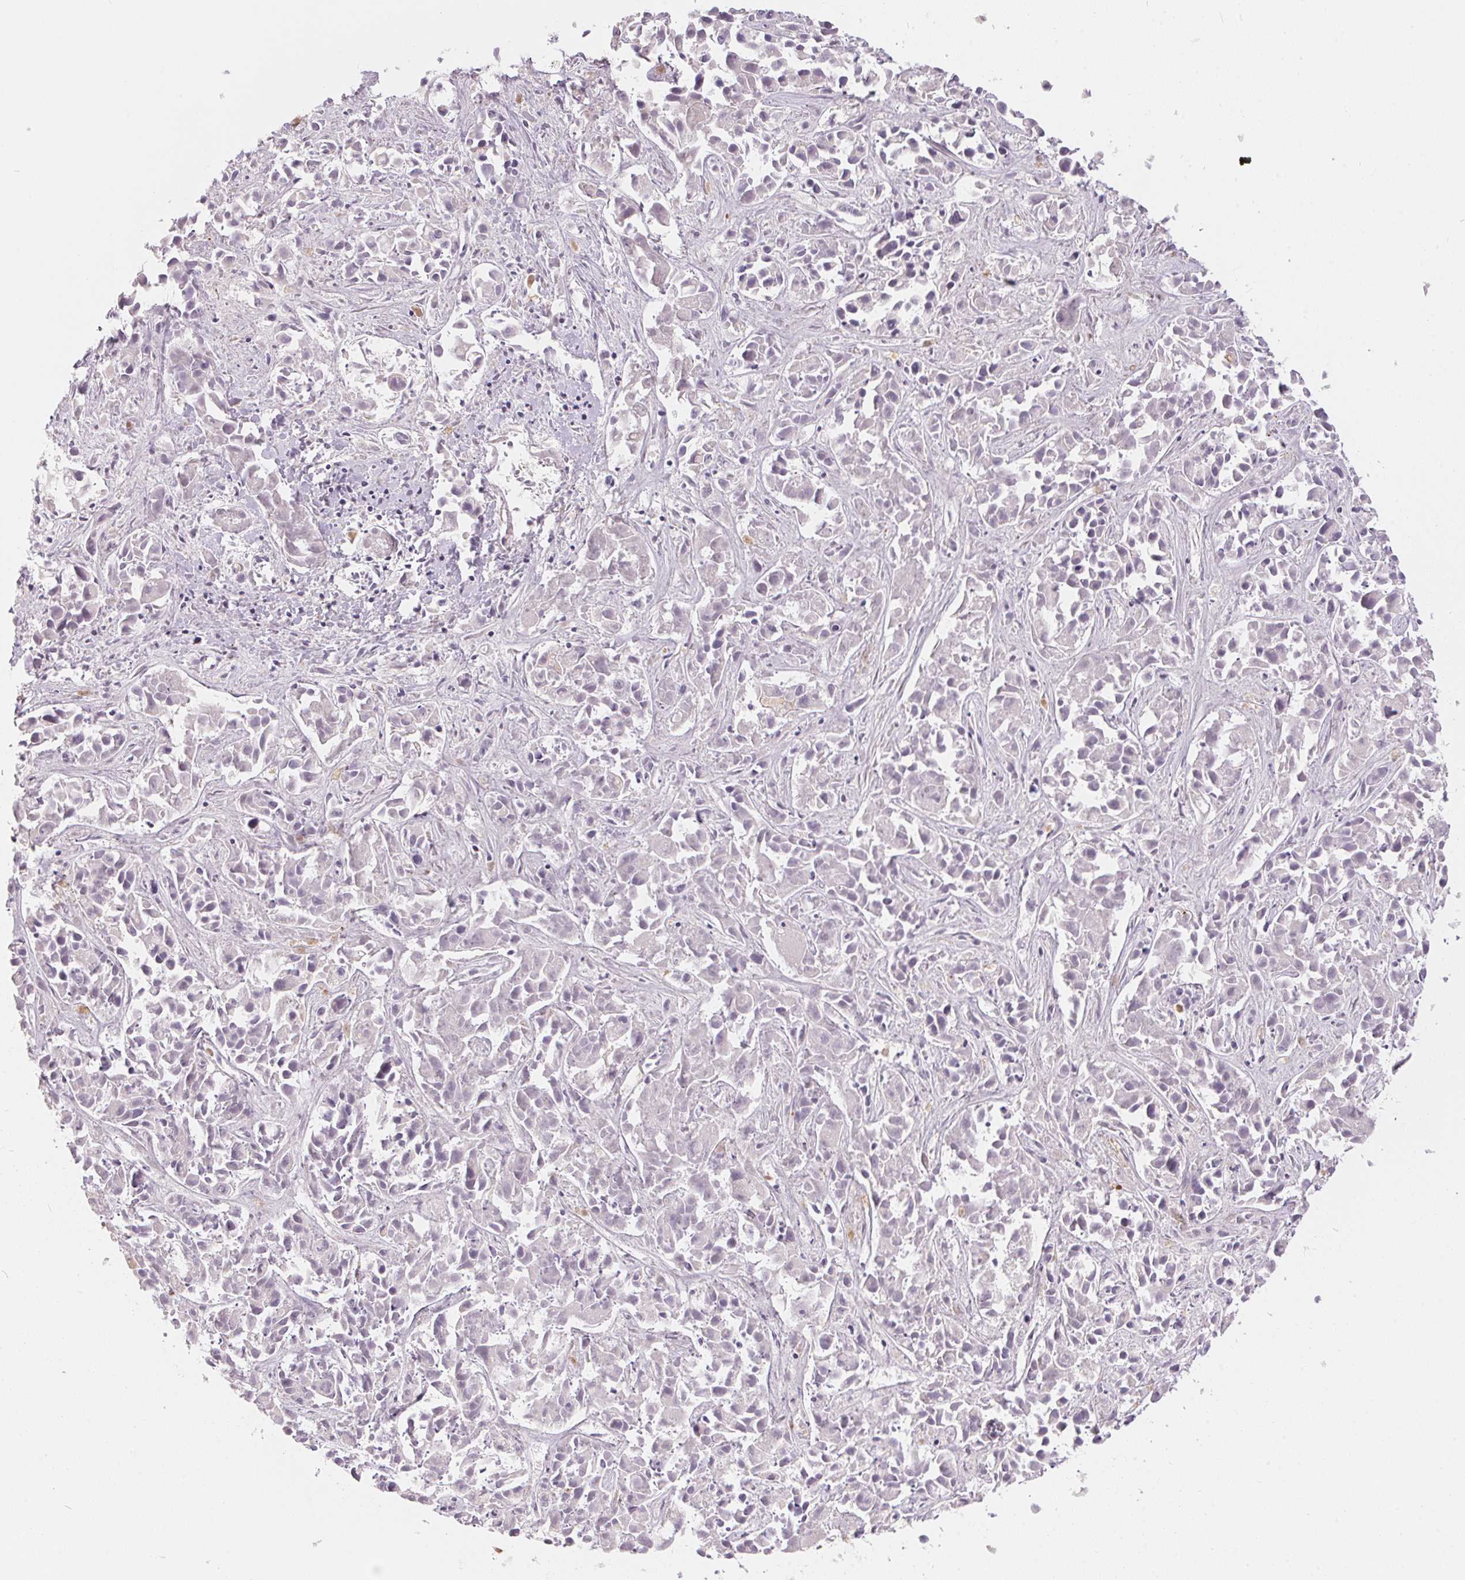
{"staining": {"intensity": "negative", "quantity": "none", "location": "none"}, "tissue": "liver cancer", "cell_type": "Tumor cells", "image_type": "cancer", "snomed": [{"axis": "morphology", "description": "Cholangiocarcinoma"}, {"axis": "topography", "description": "Liver"}], "caption": "Histopathology image shows no significant protein positivity in tumor cells of liver cholangiocarcinoma. Brightfield microscopy of IHC stained with DAB (brown) and hematoxylin (blue), captured at high magnification.", "gene": "SERPINB1", "patient": {"sex": "female", "age": 81}}